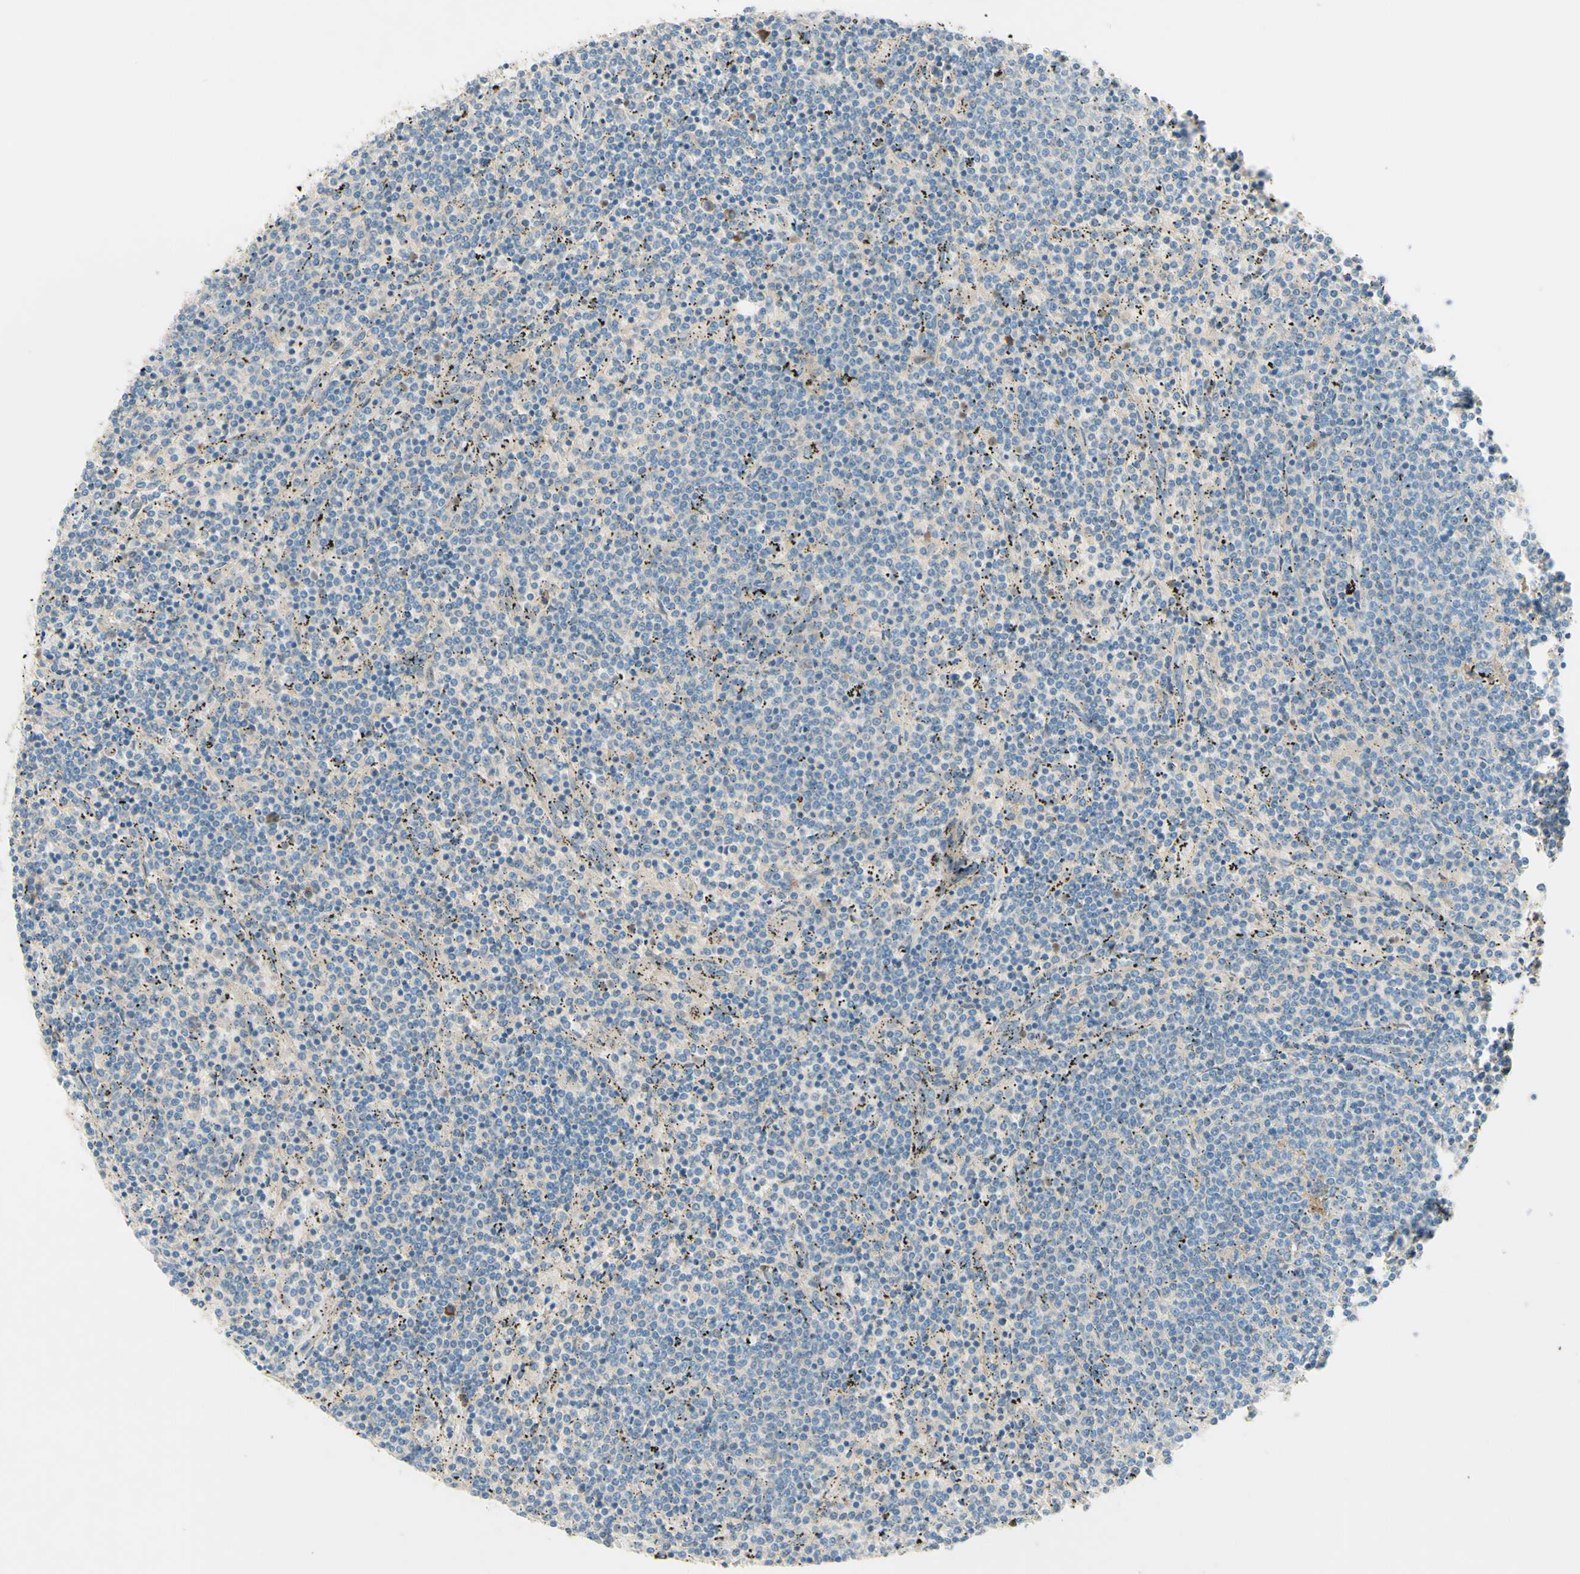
{"staining": {"intensity": "negative", "quantity": "none", "location": "none"}, "tissue": "lymphoma", "cell_type": "Tumor cells", "image_type": "cancer", "snomed": [{"axis": "morphology", "description": "Malignant lymphoma, non-Hodgkin's type, Low grade"}, {"axis": "topography", "description": "Spleen"}], "caption": "The image displays no staining of tumor cells in lymphoma.", "gene": "IL2", "patient": {"sex": "female", "age": 50}}